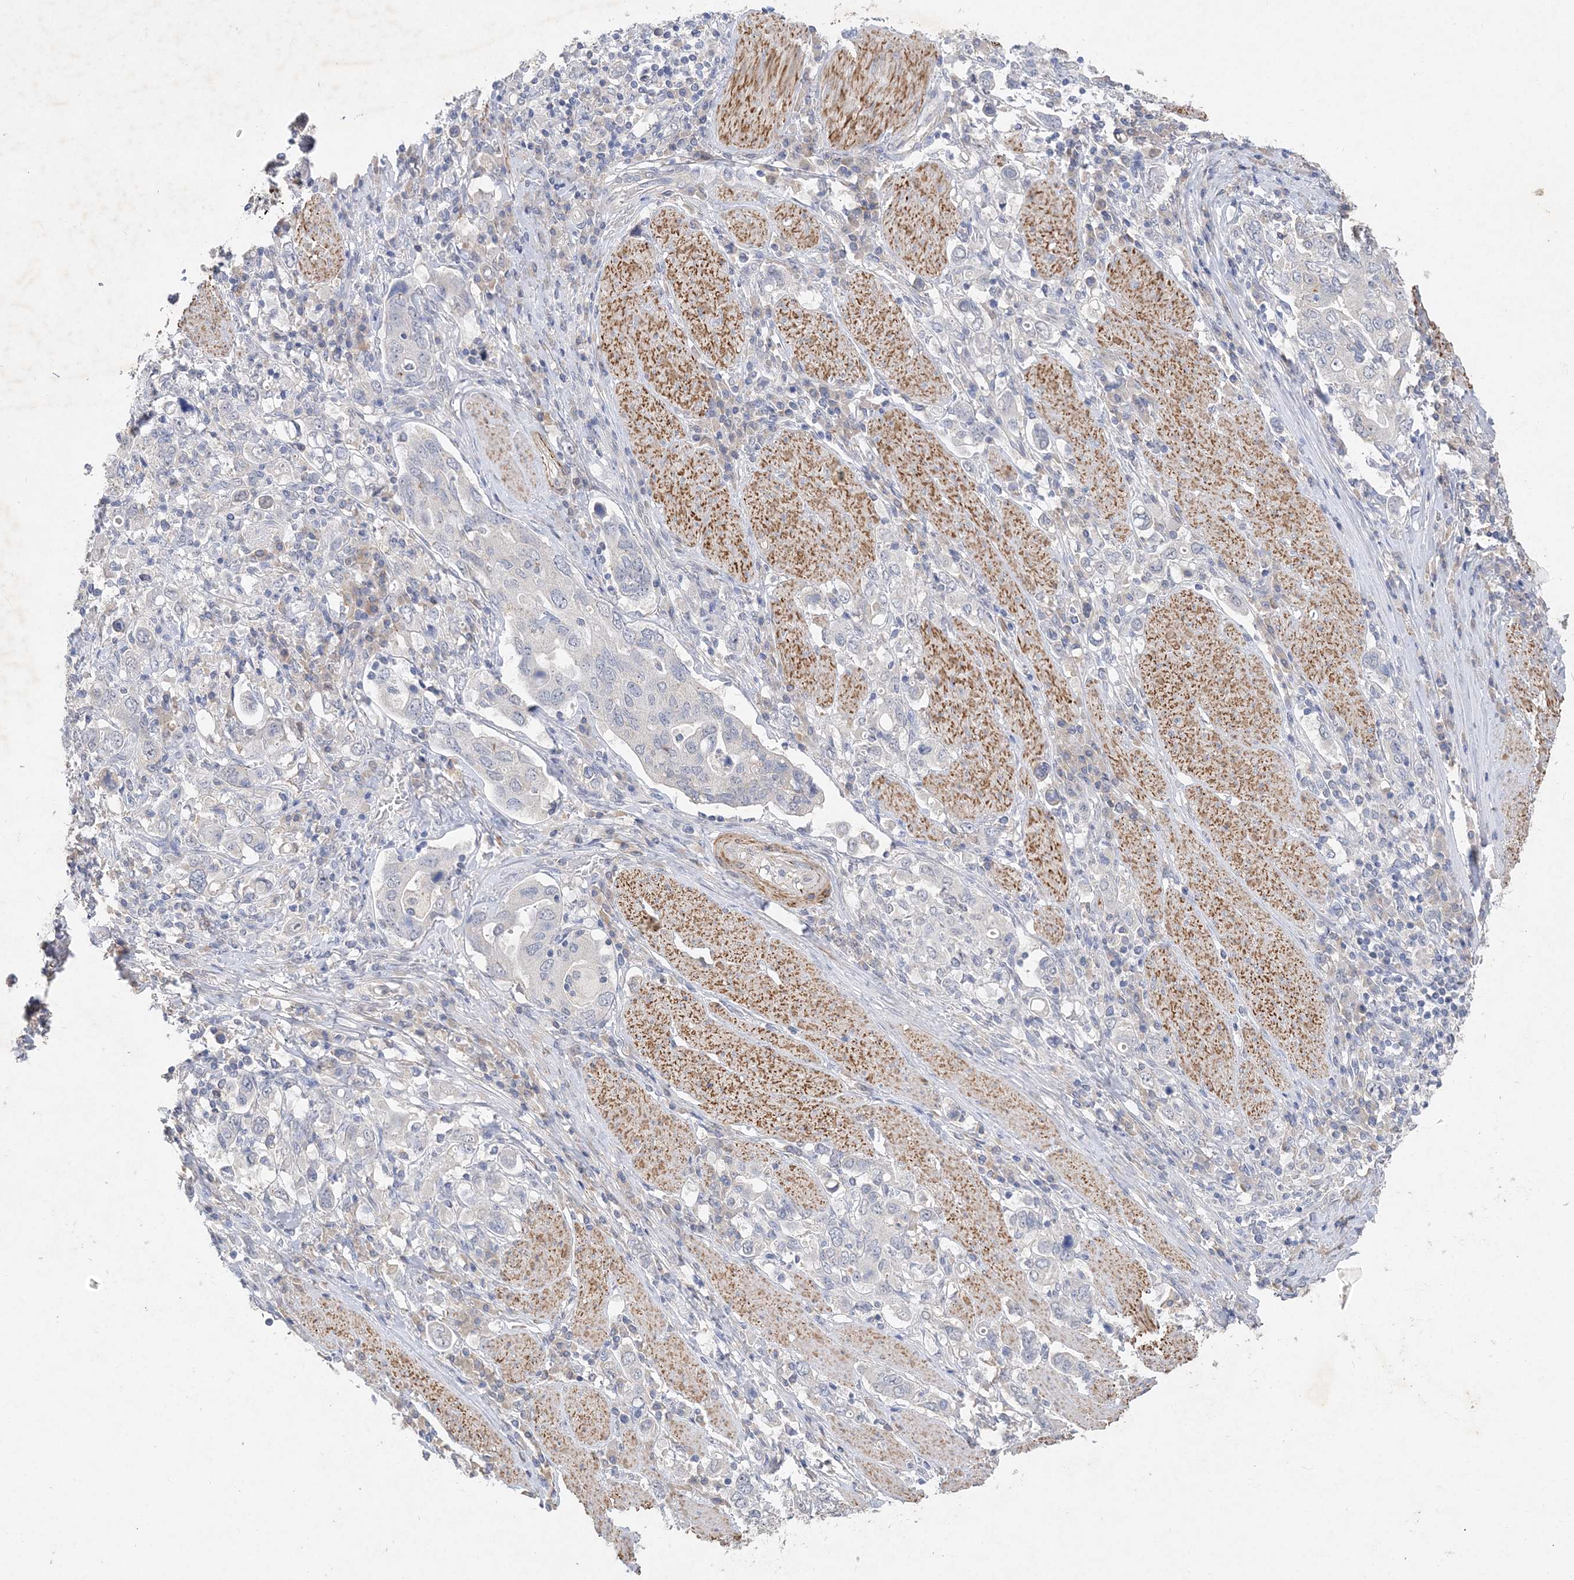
{"staining": {"intensity": "negative", "quantity": "none", "location": "none"}, "tissue": "stomach cancer", "cell_type": "Tumor cells", "image_type": "cancer", "snomed": [{"axis": "morphology", "description": "Adenocarcinoma, NOS"}, {"axis": "topography", "description": "Stomach, upper"}], "caption": "High magnification brightfield microscopy of stomach cancer (adenocarcinoma) stained with DAB (3,3'-diaminobenzidine) (brown) and counterstained with hematoxylin (blue): tumor cells show no significant staining.", "gene": "C11orf58", "patient": {"sex": "male", "age": 62}}